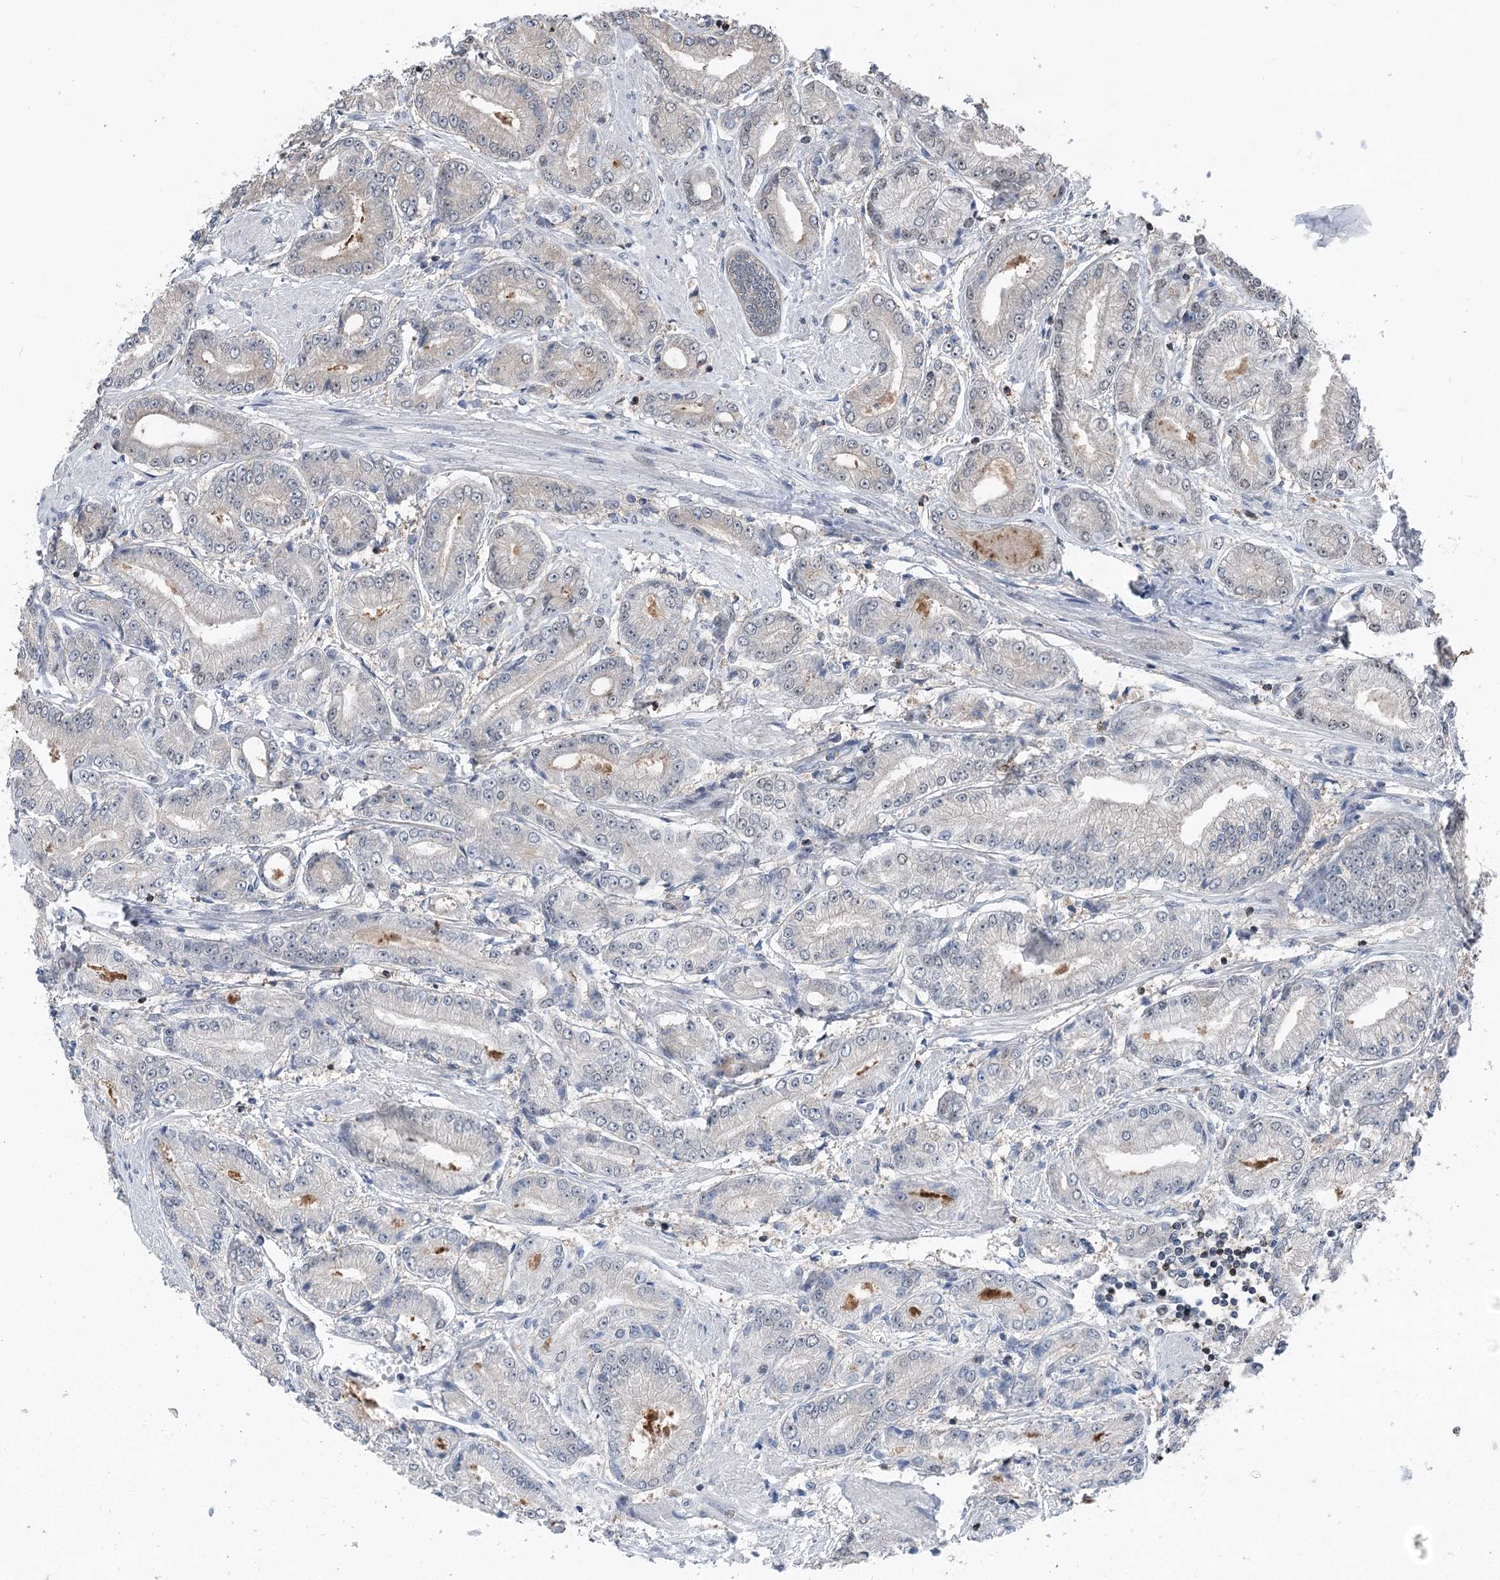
{"staining": {"intensity": "negative", "quantity": "none", "location": "none"}, "tissue": "prostate cancer", "cell_type": "Tumor cells", "image_type": "cancer", "snomed": [{"axis": "morphology", "description": "Adenocarcinoma, High grade"}, {"axis": "topography", "description": "Prostate"}], "caption": "DAB immunohistochemical staining of high-grade adenocarcinoma (prostate) shows no significant positivity in tumor cells.", "gene": "CCSER2", "patient": {"sex": "male", "age": 59}}